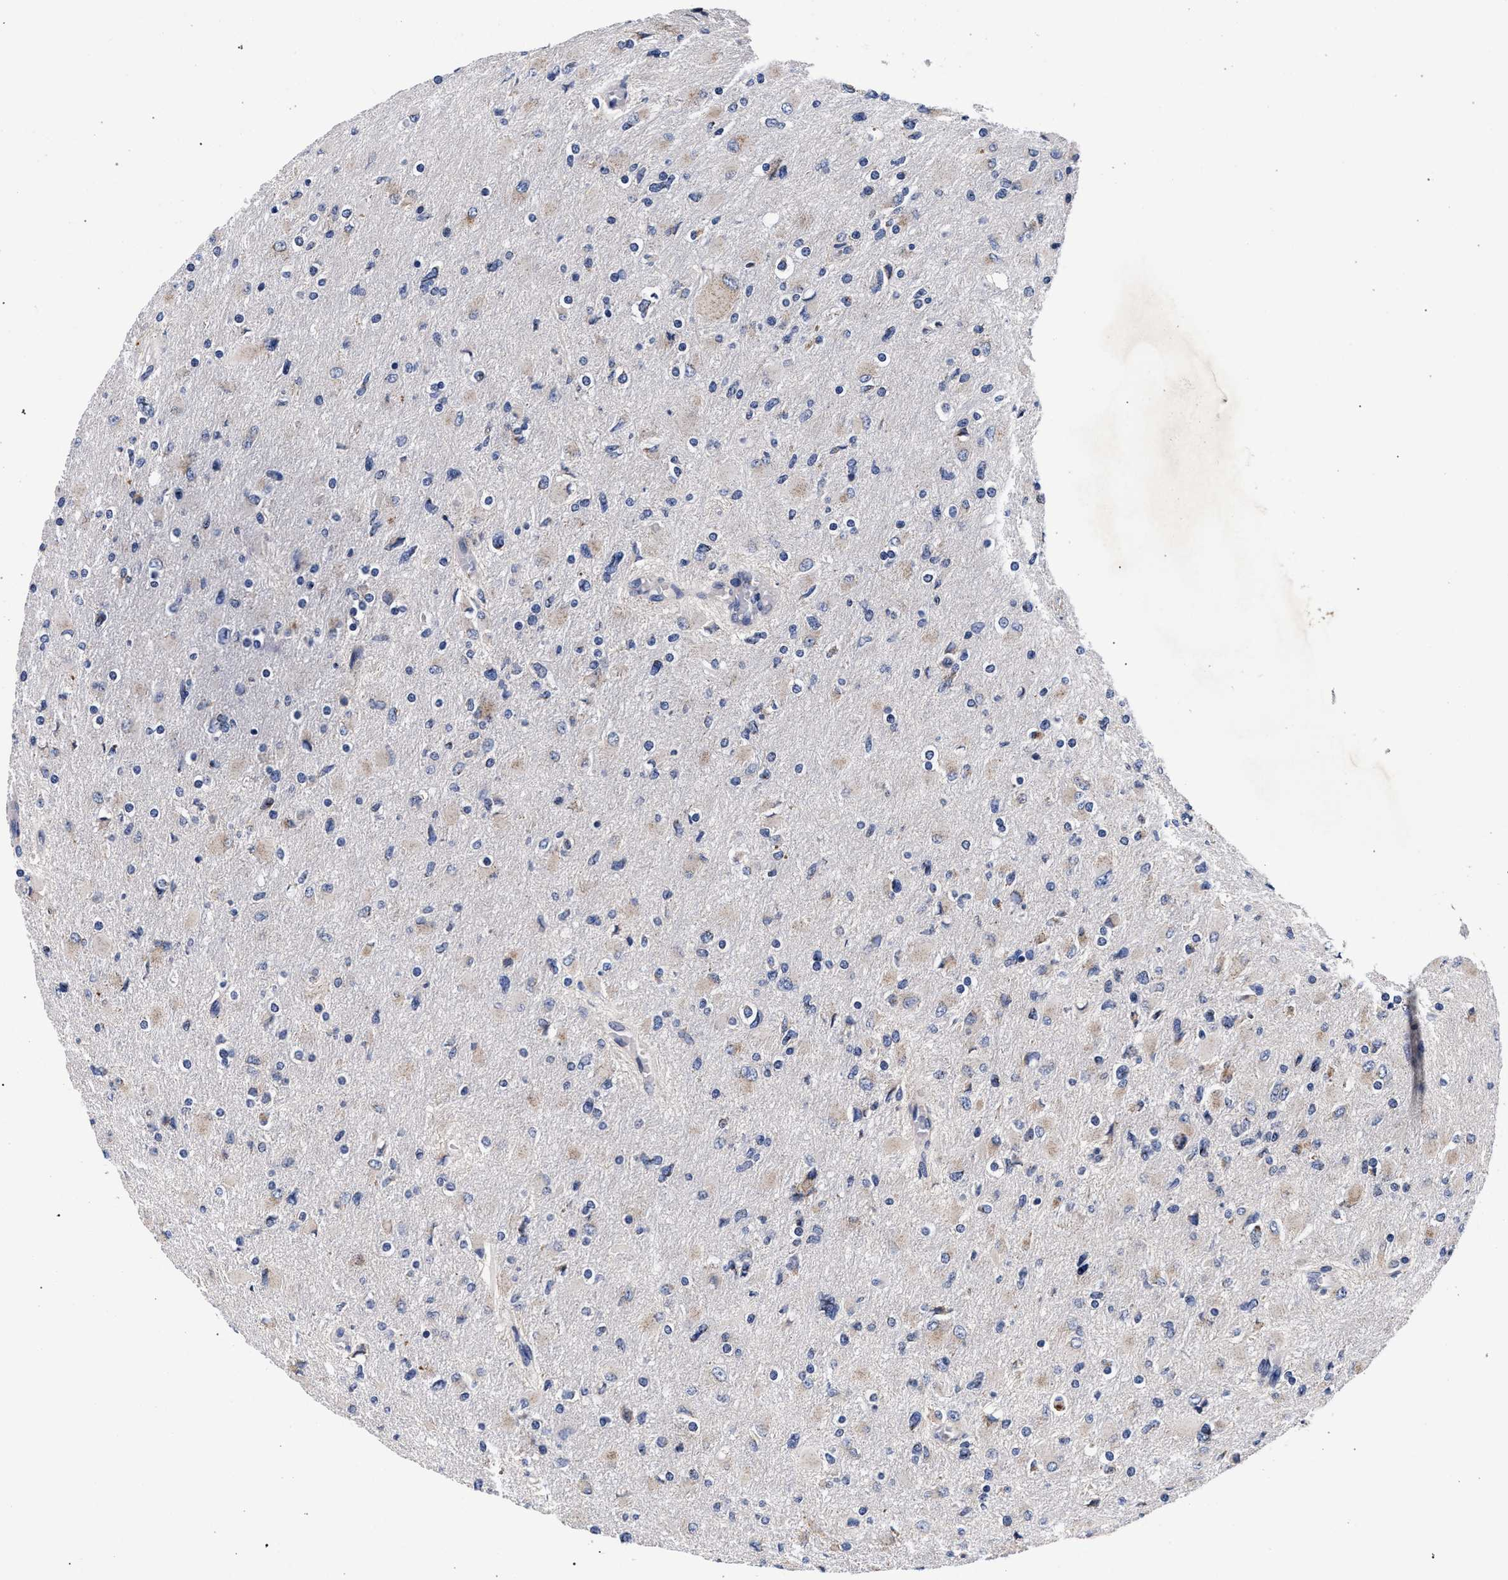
{"staining": {"intensity": "weak", "quantity": "<25%", "location": "cytoplasmic/membranous"}, "tissue": "glioma", "cell_type": "Tumor cells", "image_type": "cancer", "snomed": [{"axis": "morphology", "description": "Glioma, malignant, High grade"}, {"axis": "topography", "description": "Cerebral cortex"}], "caption": "Immunohistochemistry (IHC) of malignant high-grade glioma displays no staining in tumor cells.", "gene": "ACOX1", "patient": {"sex": "female", "age": 36}}